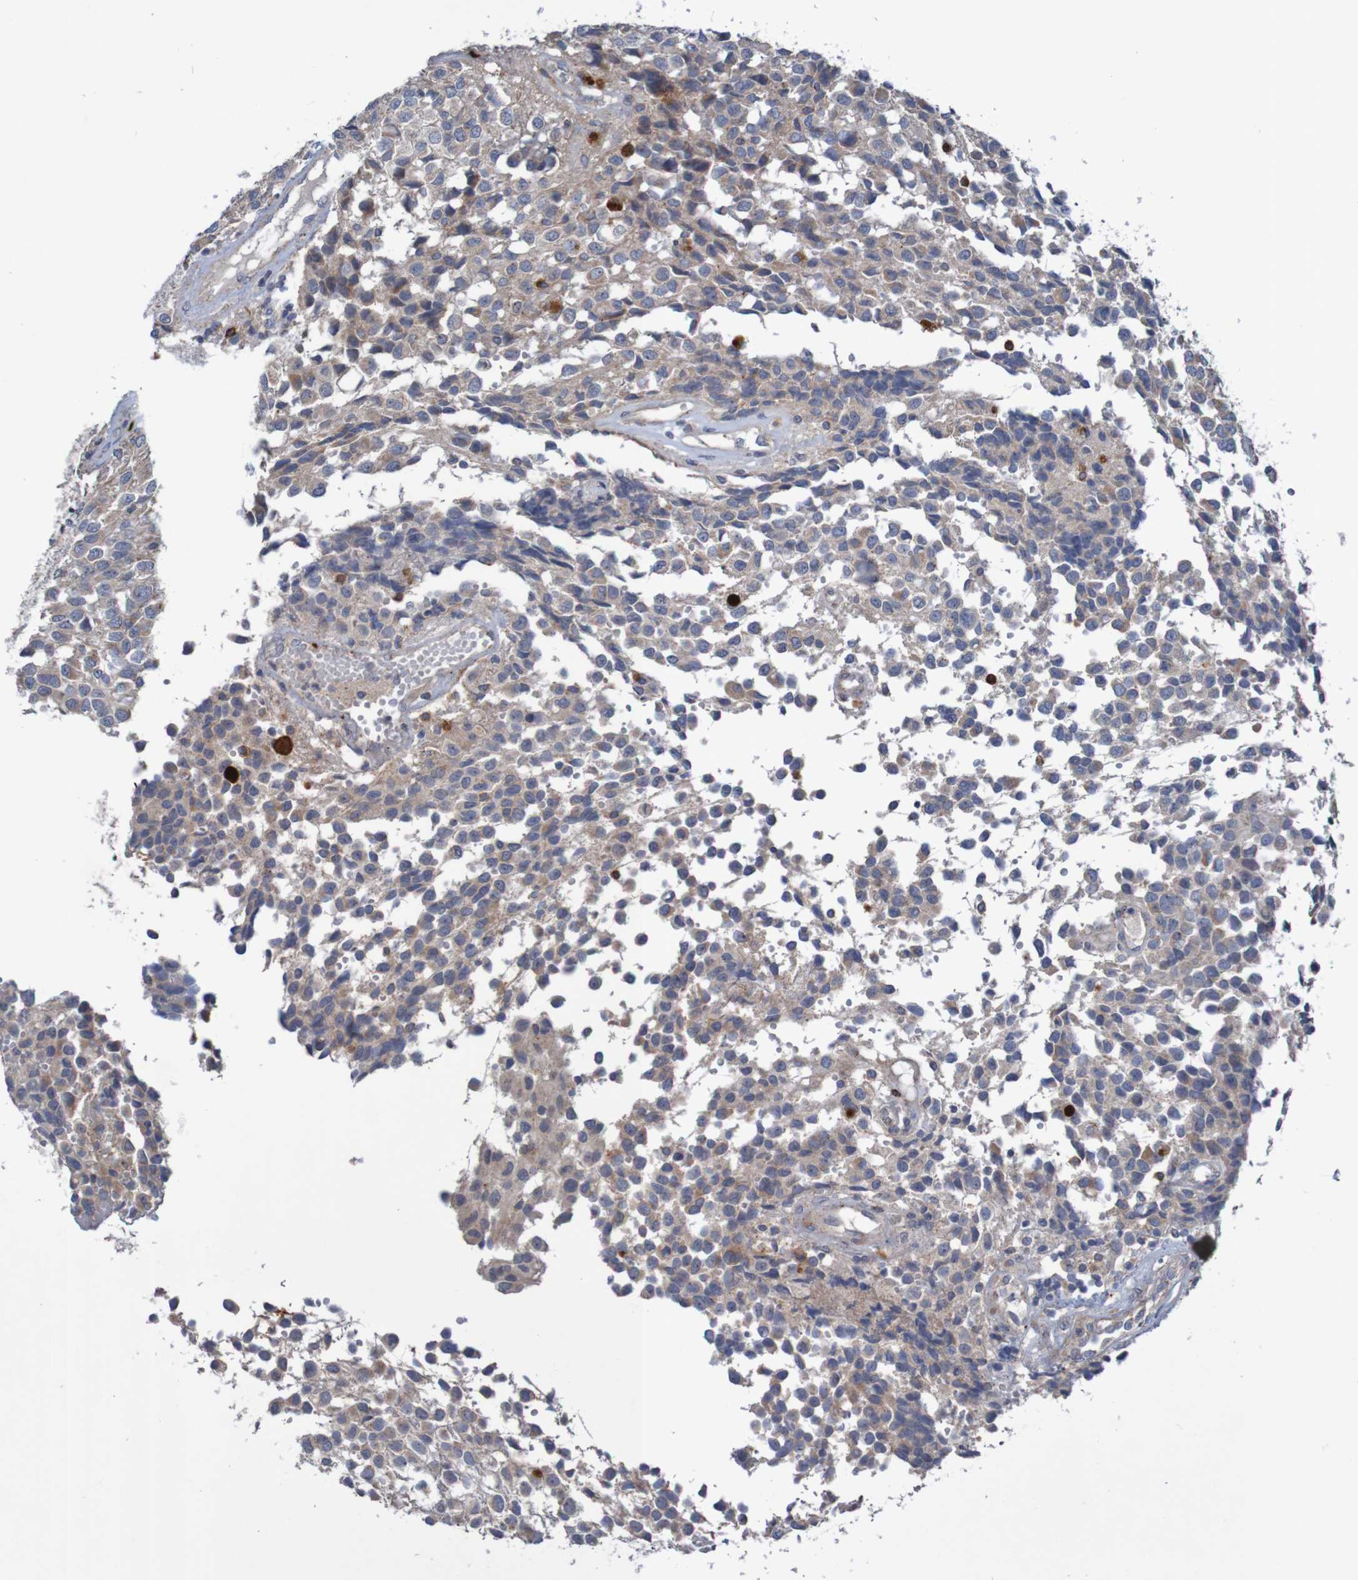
{"staining": {"intensity": "moderate", "quantity": ">75%", "location": "cytoplasmic/membranous"}, "tissue": "glioma", "cell_type": "Tumor cells", "image_type": "cancer", "snomed": [{"axis": "morphology", "description": "Glioma, malignant, High grade"}, {"axis": "topography", "description": "Brain"}], "caption": "Protein analysis of glioma tissue demonstrates moderate cytoplasmic/membranous positivity in about >75% of tumor cells. Using DAB (3,3'-diaminobenzidine) (brown) and hematoxylin (blue) stains, captured at high magnification using brightfield microscopy.", "gene": "ANGPT4", "patient": {"sex": "male", "age": 32}}